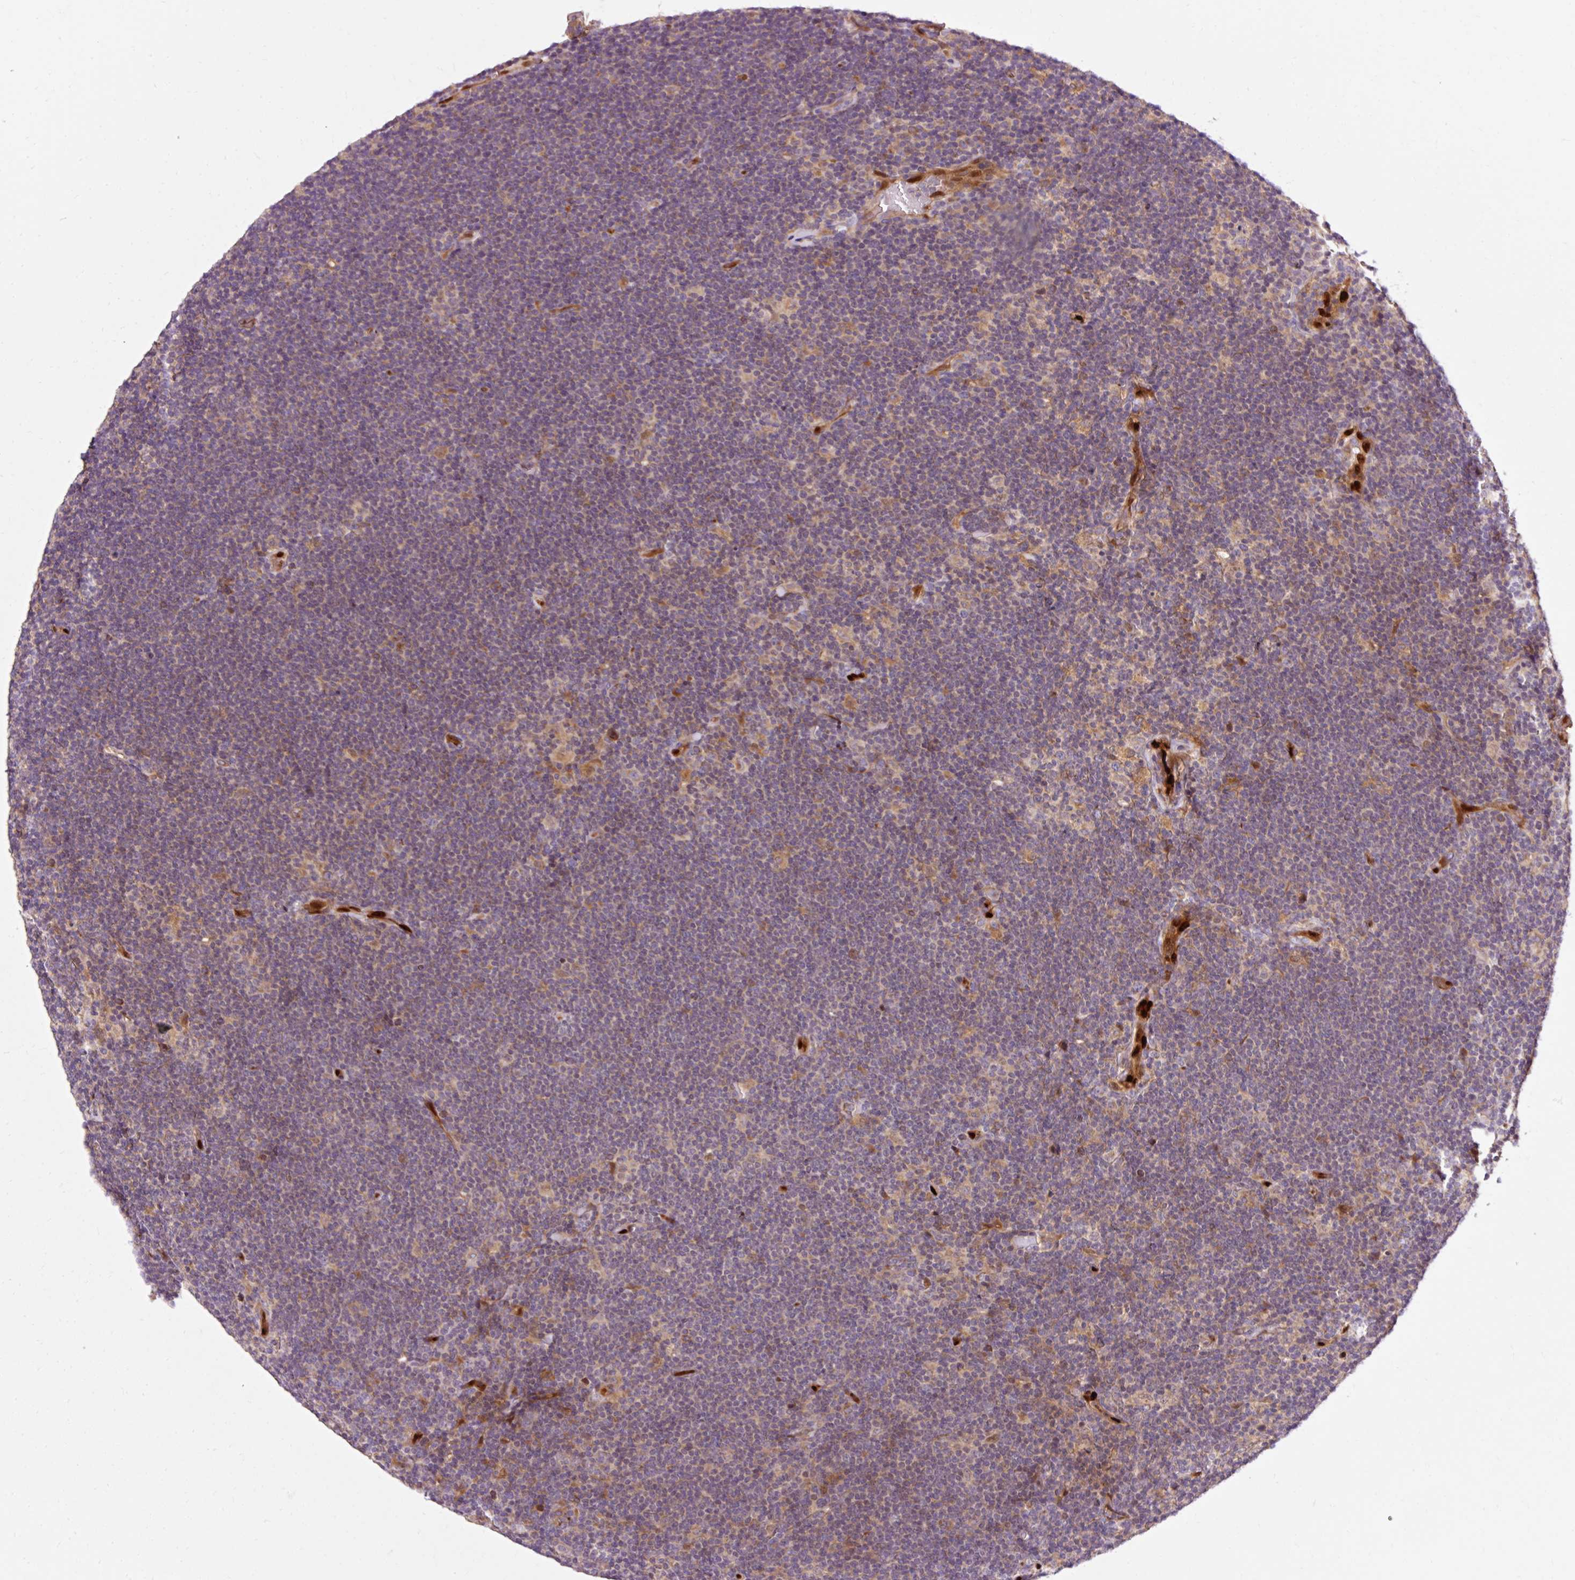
{"staining": {"intensity": "moderate", "quantity": "25%-75%", "location": "cytoplasmic/membranous,nuclear"}, "tissue": "lymphoma", "cell_type": "Tumor cells", "image_type": "cancer", "snomed": [{"axis": "morphology", "description": "Hodgkin's disease, NOS"}, {"axis": "topography", "description": "Lymph node"}], "caption": "A brown stain highlights moderate cytoplasmic/membranous and nuclear expression of a protein in Hodgkin's disease tumor cells.", "gene": "NAPA", "patient": {"sex": "female", "age": 57}}